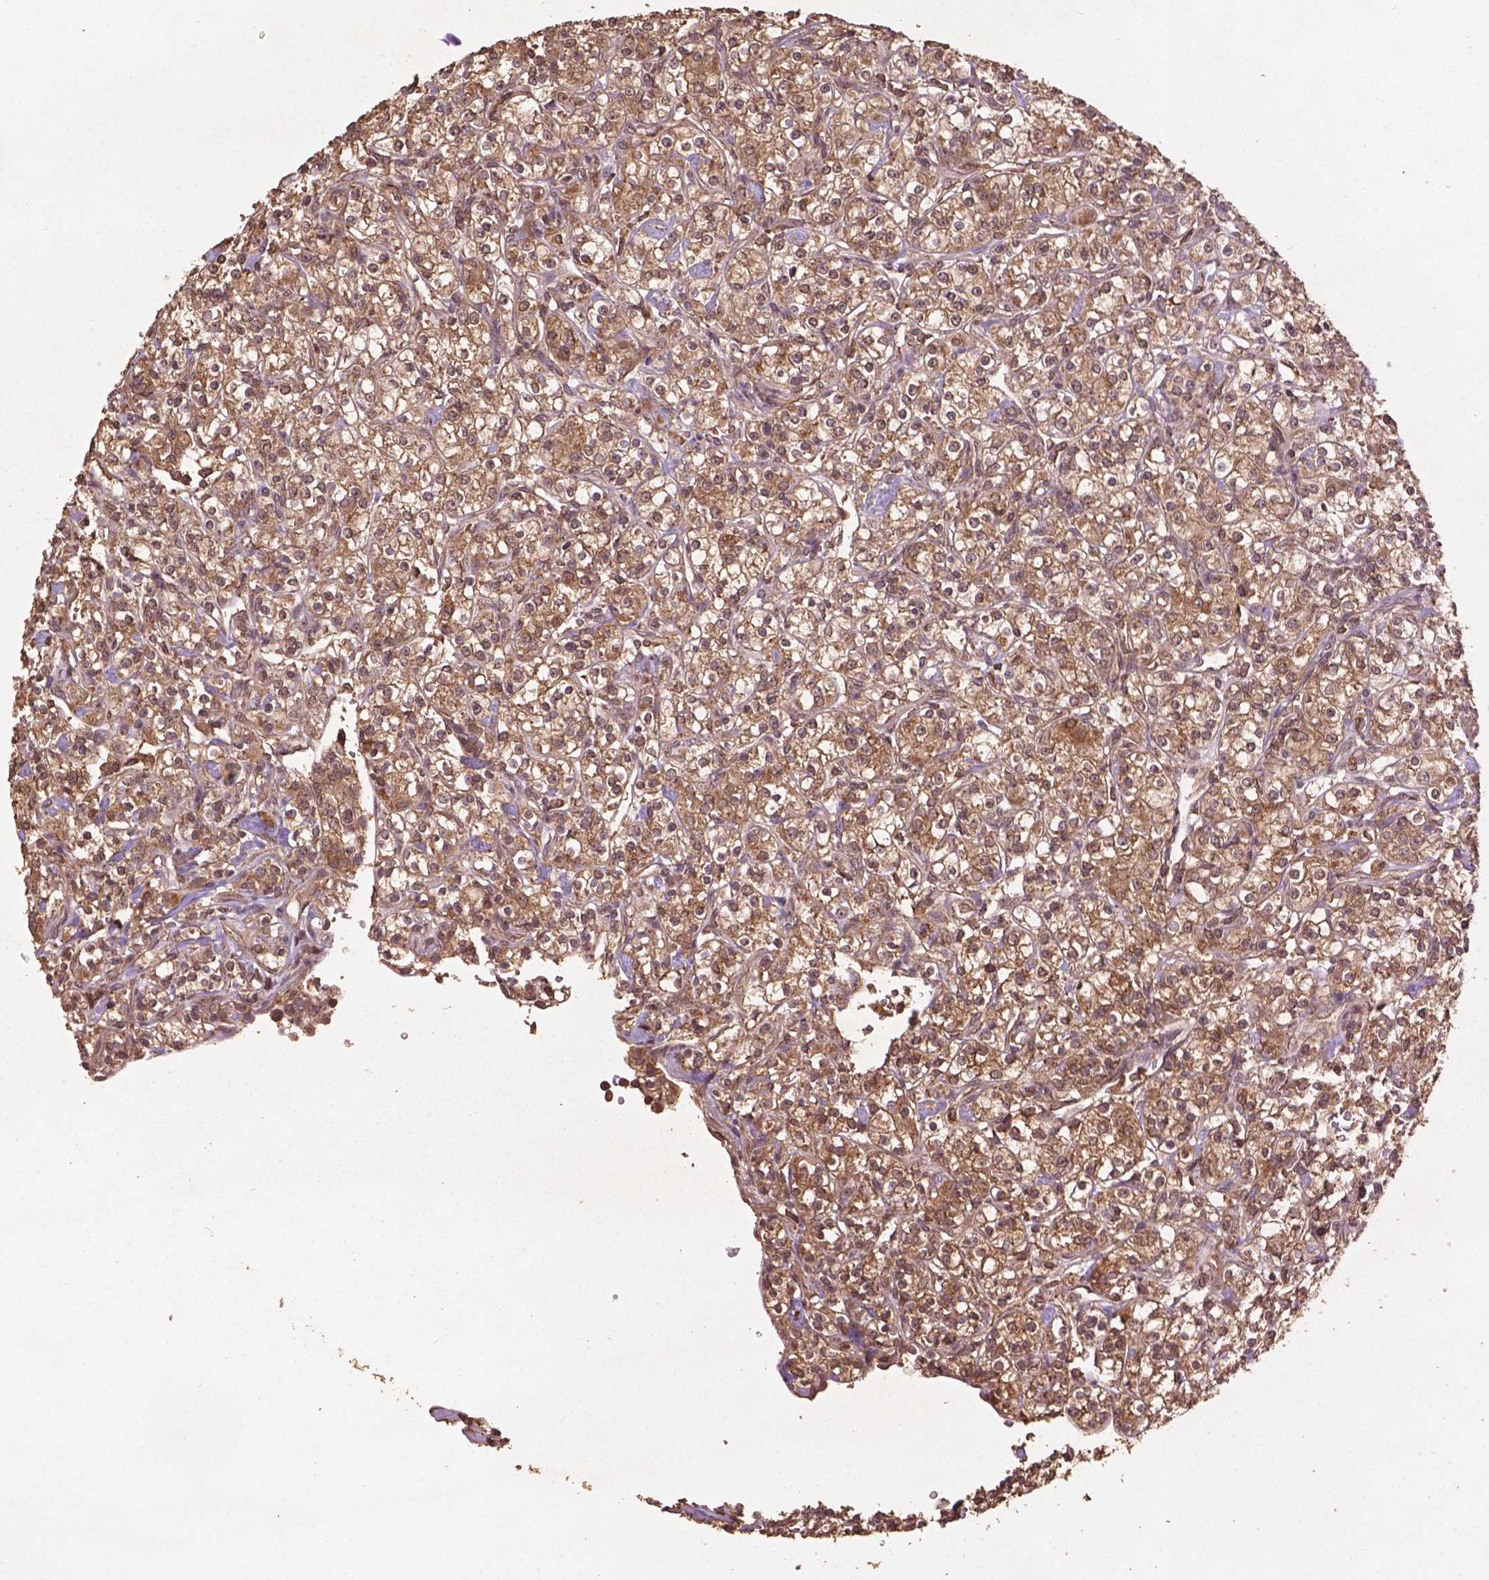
{"staining": {"intensity": "weak", "quantity": ">75%", "location": "cytoplasmic/membranous"}, "tissue": "renal cancer", "cell_type": "Tumor cells", "image_type": "cancer", "snomed": [{"axis": "morphology", "description": "Adenocarcinoma, NOS"}, {"axis": "topography", "description": "Kidney"}], "caption": "A histopathology image showing weak cytoplasmic/membranous positivity in approximately >75% of tumor cells in adenocarcinoma (renal), as visualized by brown immunohistochemical staining.", "gene": "BABAM1", "patient": {"sex": "male", "age": 77}}